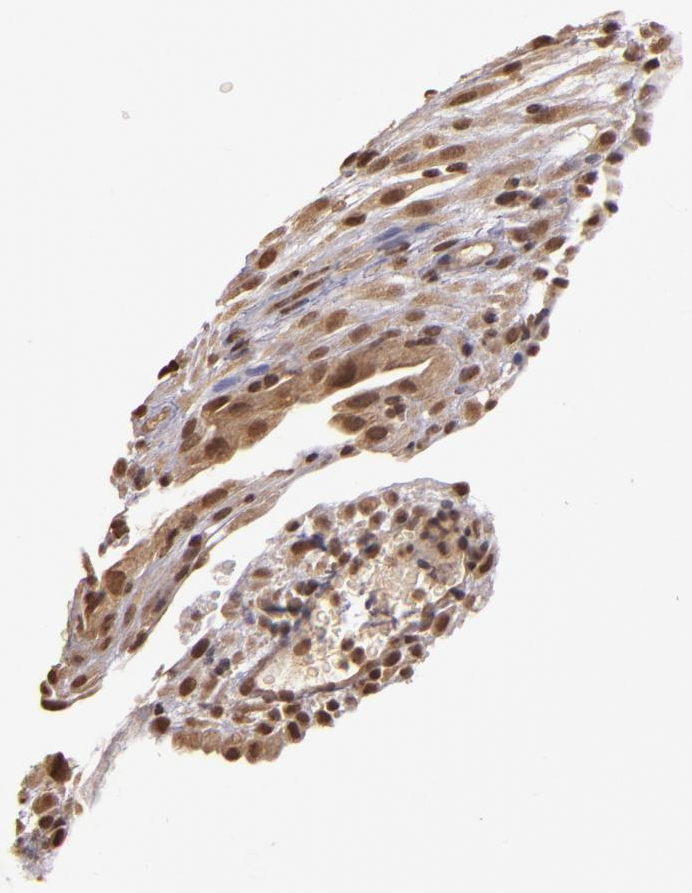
{"staining": {"intensity": "moderate", "quantity": ">75%", "location": "cytoplasmic/membranous,nuclear"}, "tissue": "placenta", "cell_type": "Trophoblastic cells", "image_type": "normal", "snomed": [{"axis": "morphology", "description": "Normal tissue, NOS"}, {"axis": "topography", "description": "Placenta"}], "caption": "This is a histology image of IHC staining of benign placenta, which shows moderate expression in the cytoplasmic/membranous,nuclear of trophoblastic cells.", "gene": "CUL1", "patient": {"sex": "female", "age": 19}}